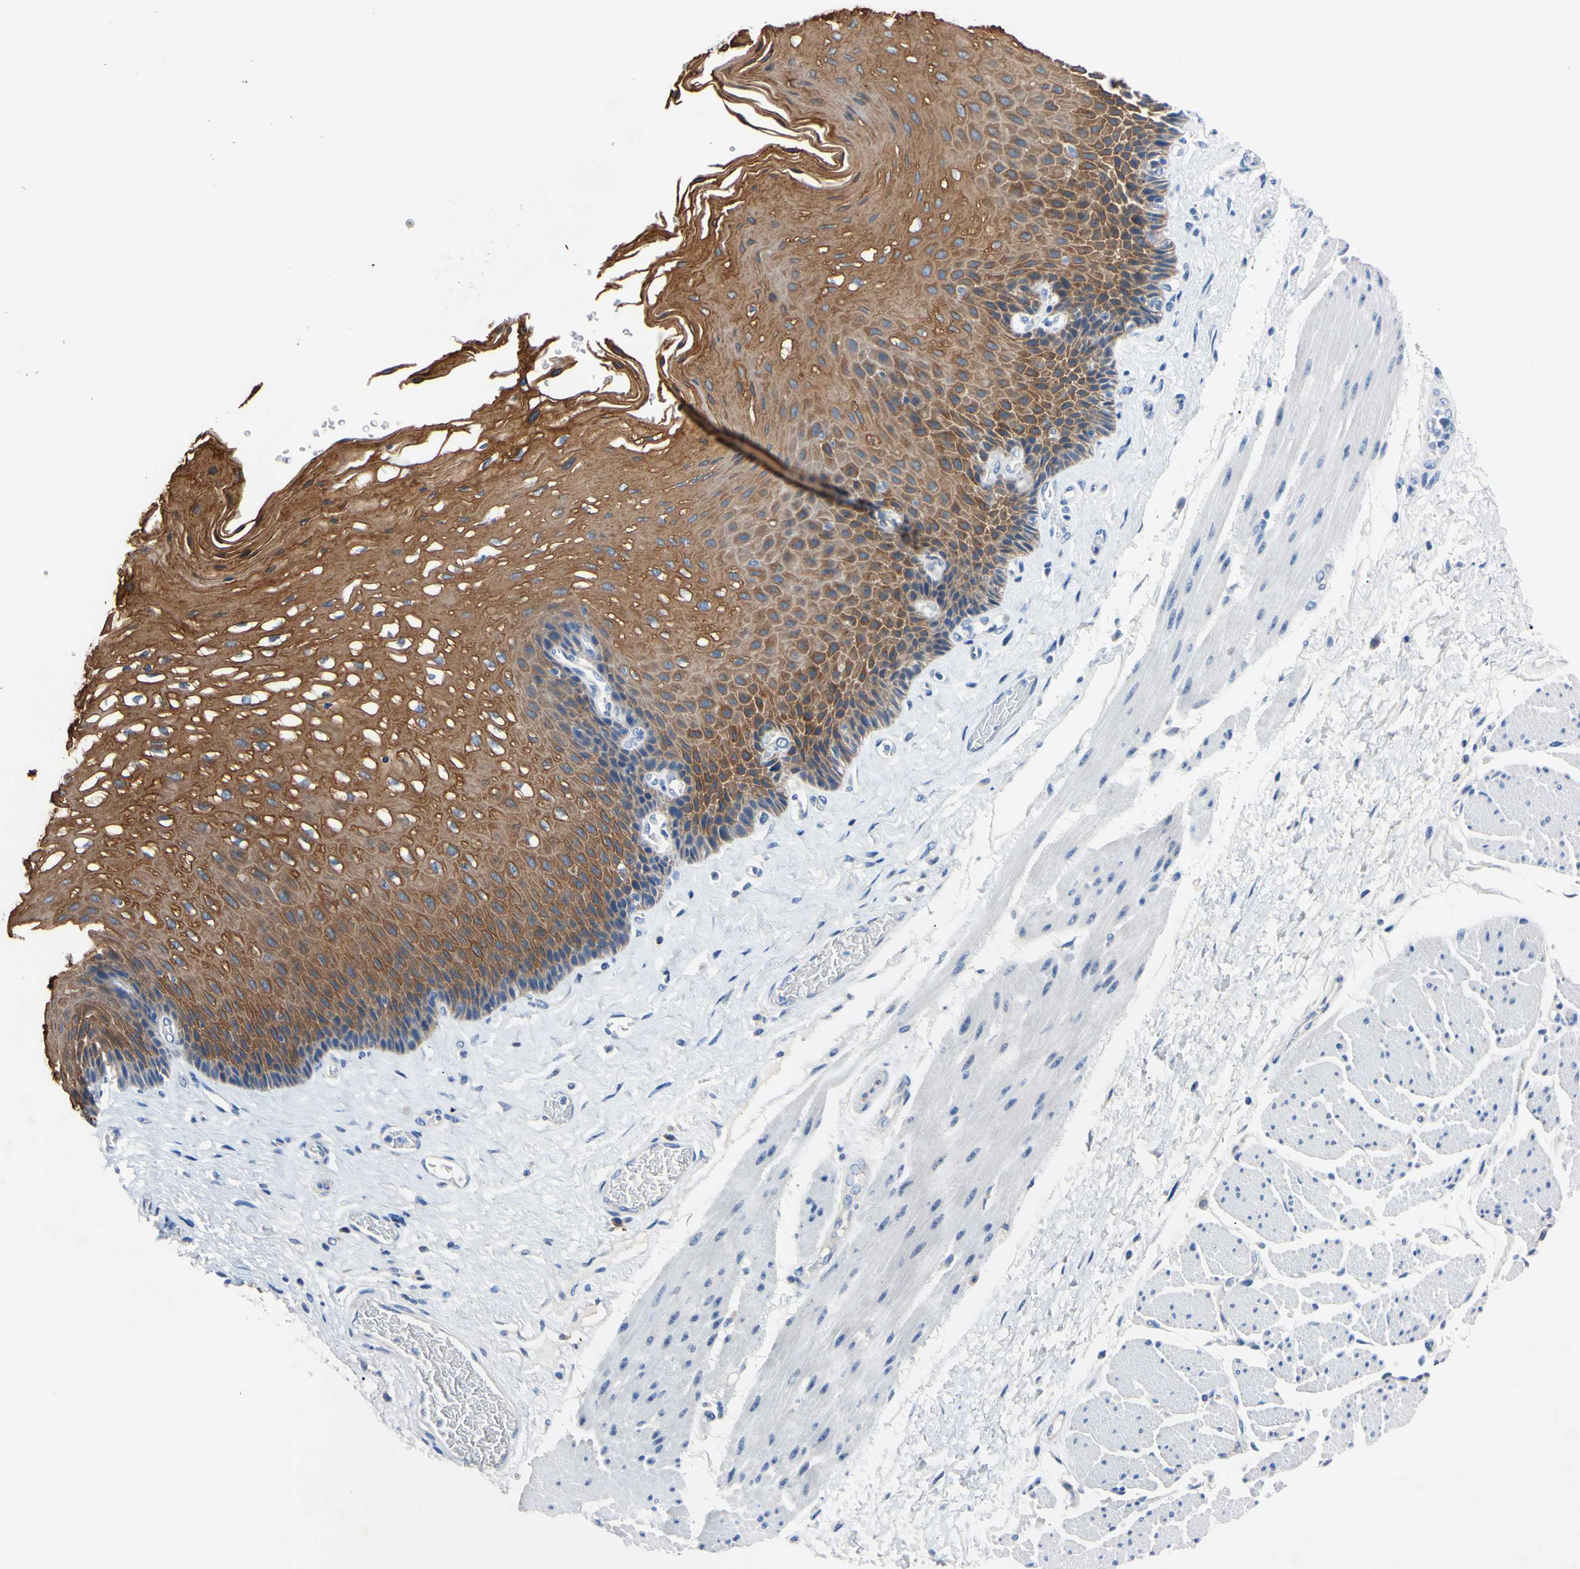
{"staining": {"intensity": "moderate", "quantity": ">75%", "location": "cytoplasmic/membranous"}, "tissue": "esophagus", "cell_type": "Squamous epithelial cells", "image_type": "normal", "snomed": [{"axis": "morphology", "description": "Normal tissue, NOS"}, {"axis": "topography", "description": "Esophagus"}], "caption": "Immunohistochemical staining of unremarkable esophagus demonstrates medium levels of moderate cytoplasmic/membranous expression in approximately >75% of squamous epithelial cells.", "gene": "PNKD", "patient": {"sex": "female", "age": 72}}